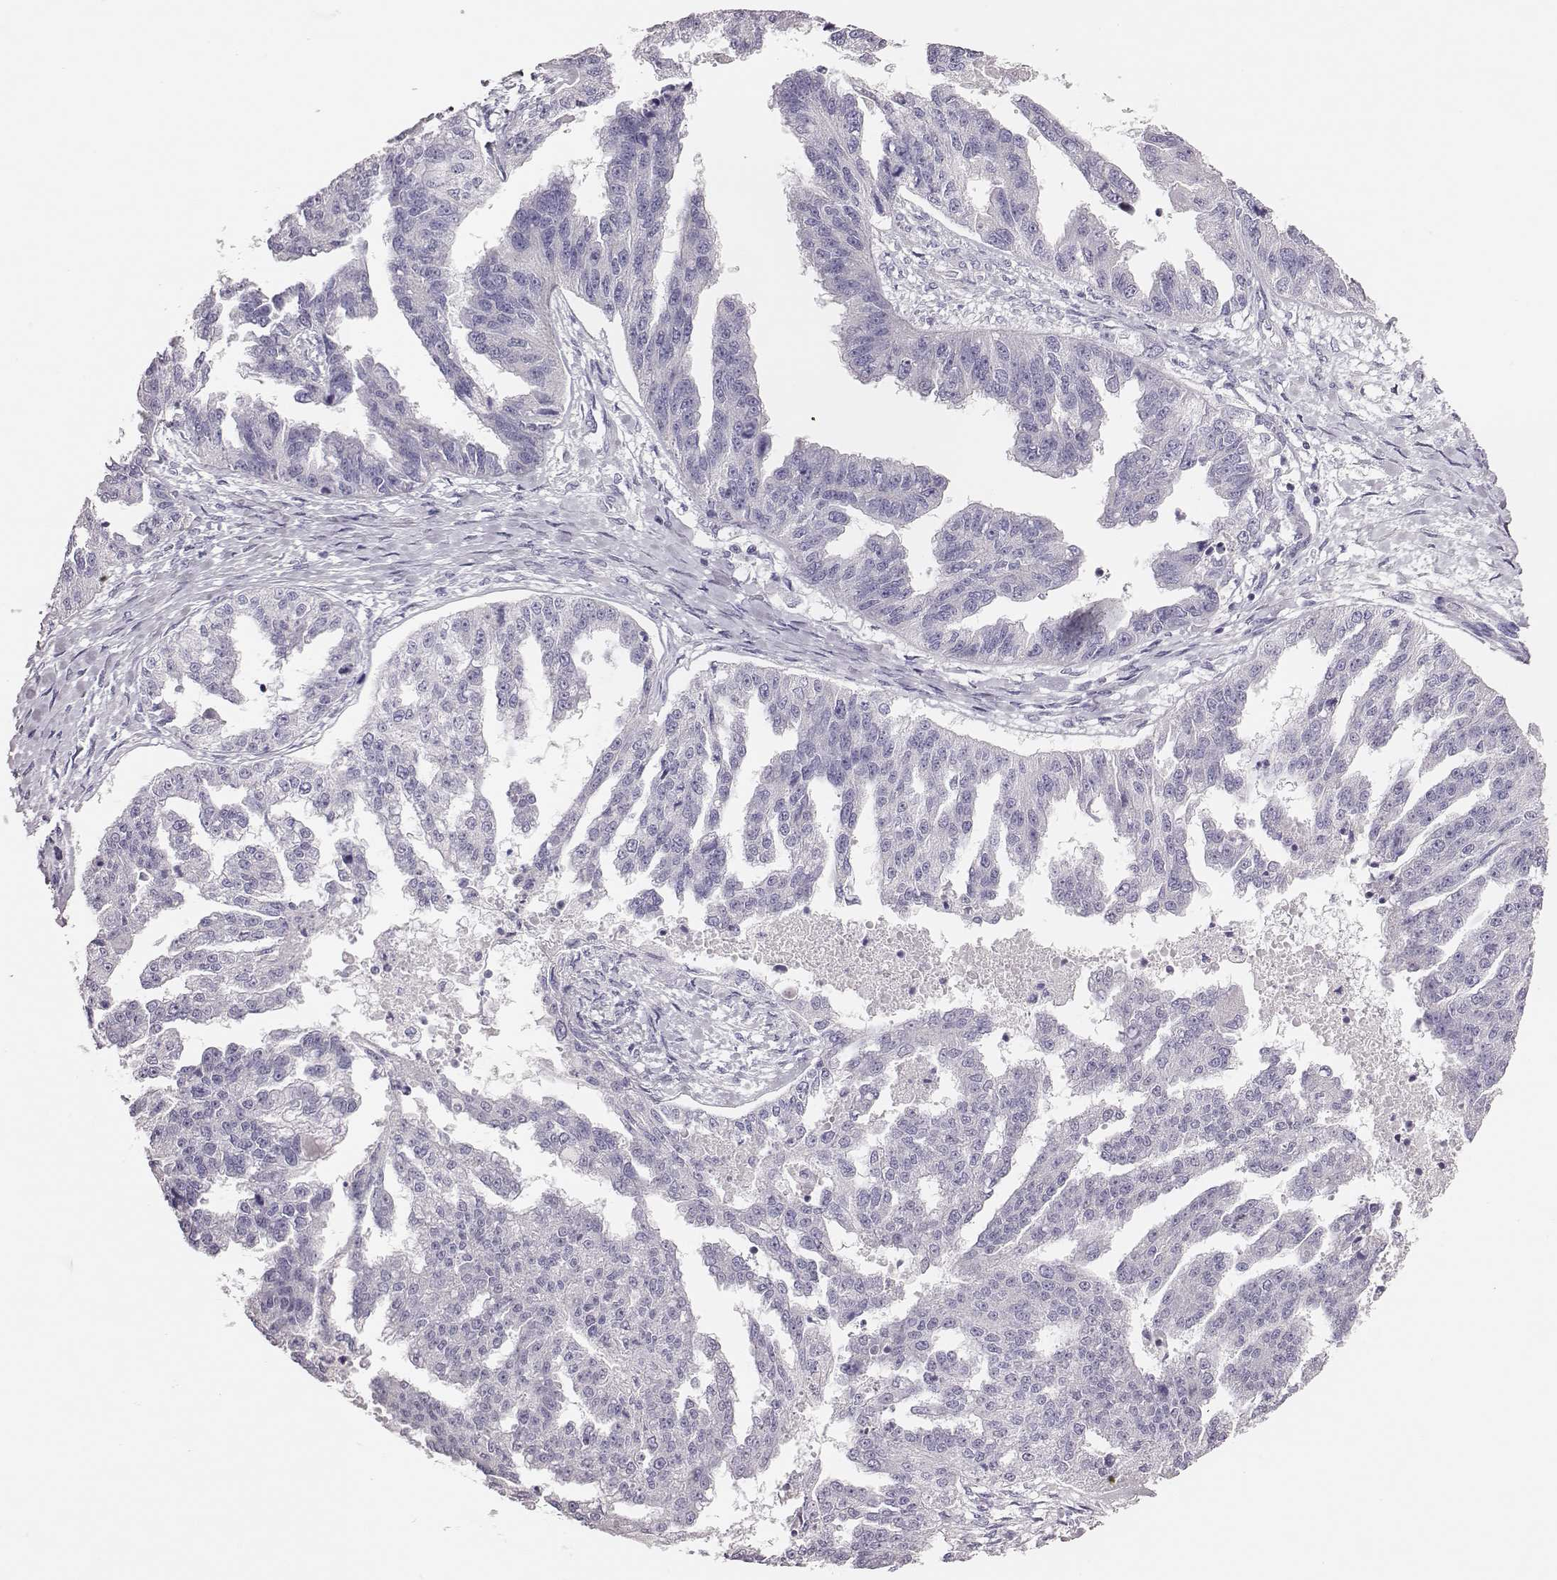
{"staining": {"intensity": "negative", "quantity": "none", "location": "none"}, "tissue": "ovarian cancer", "cell_type": "Tumor cells", "image_type": "cancer", "snomed": [{"axis": "morphology", "description": "Cystadenocarcinoma, serous, NOS"}, {"axis": "topography", "description": "Ovary"}], "caption": "Tumor cells are negative for brown protein staining in serous cystadenocarcinoma (ovarian). (Brightfield microscopy of DAB (3,3'-diaminobenzidine) IHC at high magnification).", "gene": "P2RY10", "patient": {"sex": "female", "age": 58}}